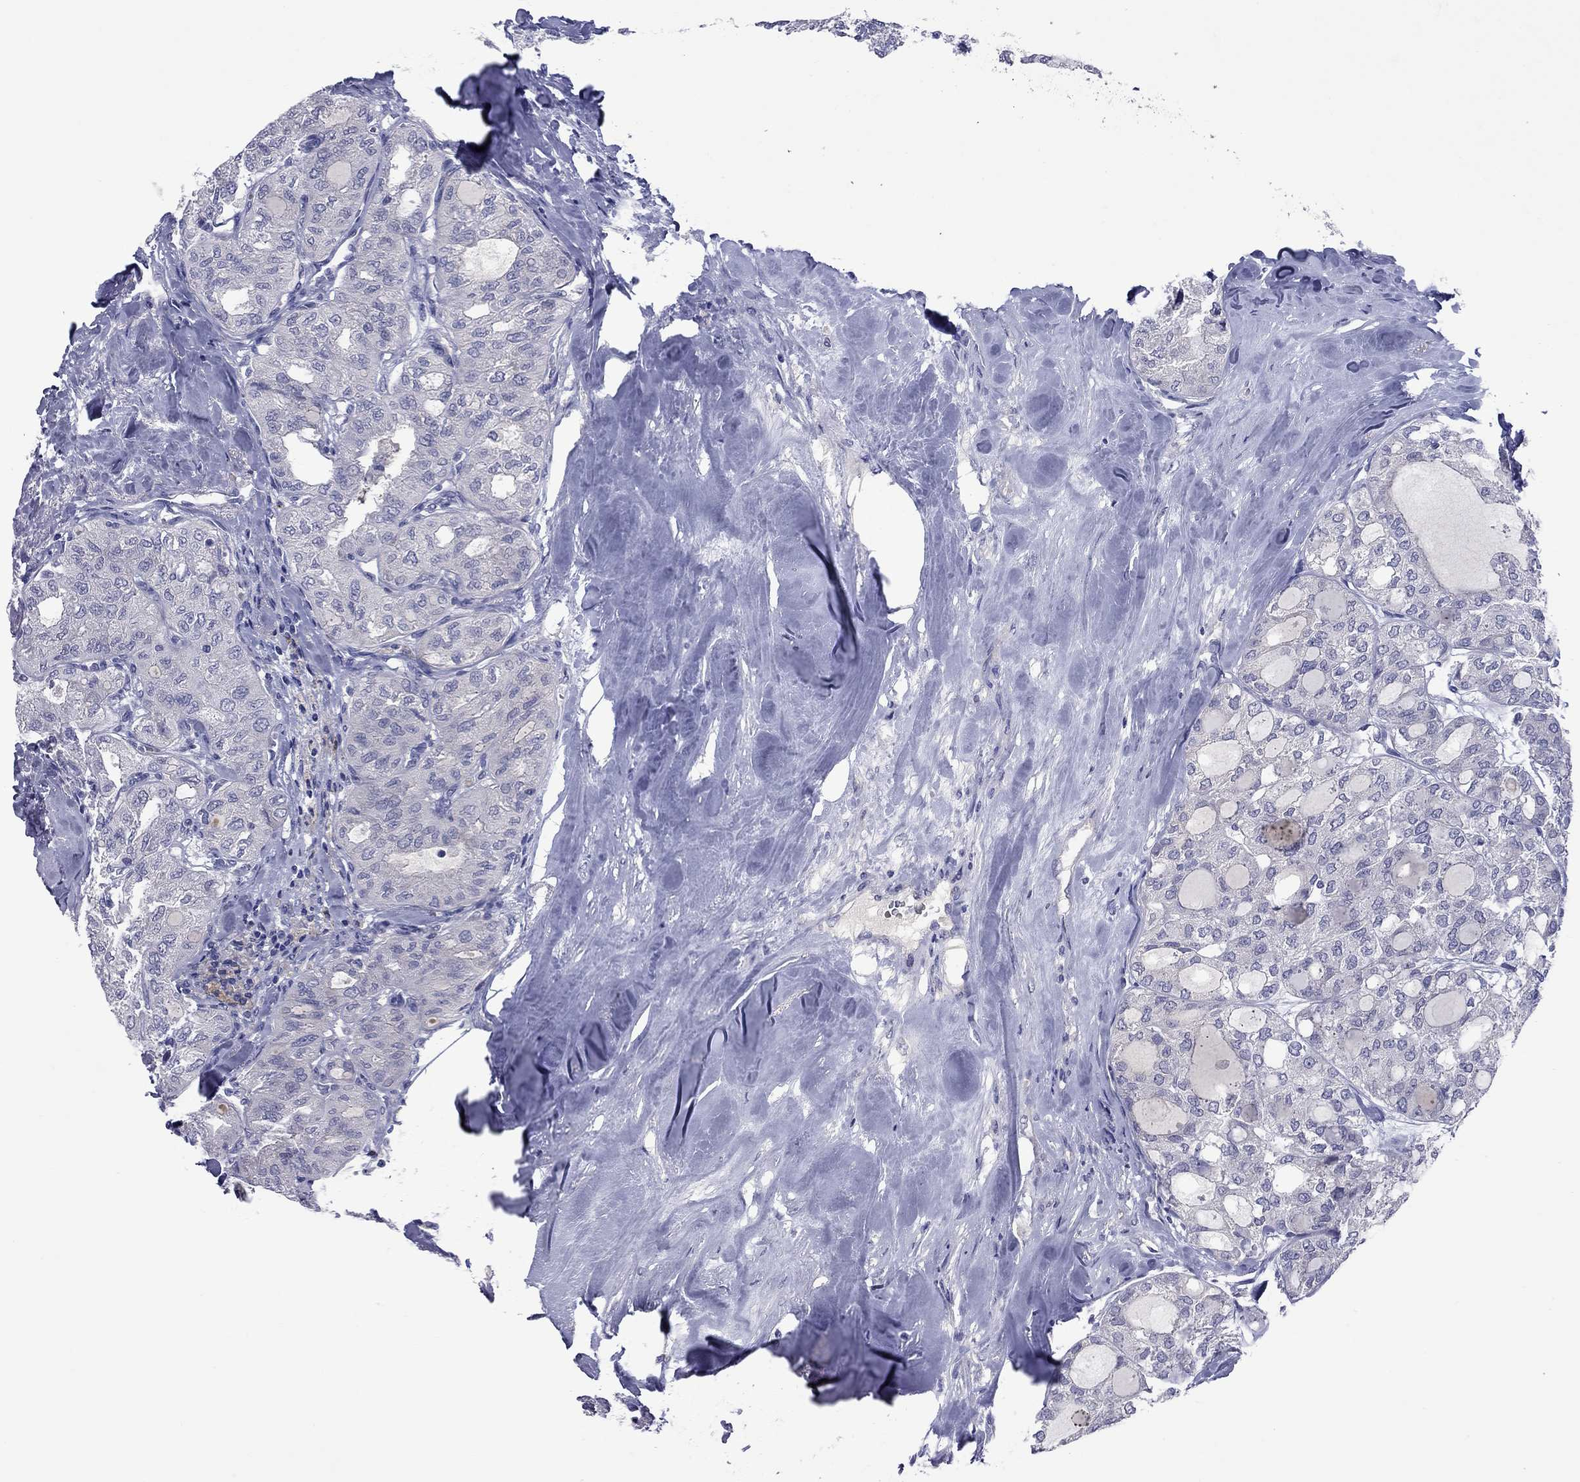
{"staining": {"intensity": "negative", "quantity": "none", "location": "none"}, "tissue": "thyroid cancer", "cell_type": "Tumor cells", "image_type": "cancer", "snomed": [{"axis": "morphology", "description": "Follicular adenoma carcinoma, NOS"}, {"axis": "topography", "description": "Thyroid gland"}], "caption": "DAB (3,3'-diaminobenzidine) immunohistochemical staining of human follicular adenoma carcinoma (thyroid) reveals no significant expression in tumor cells. The staining is performed using DAB (3,3'-diaminobenzidine) brown chromogen with nuclei counter-stained in using hematoxylin.", "gene": "UNC119B", "patient": {"sex": "male", "age": 75}}